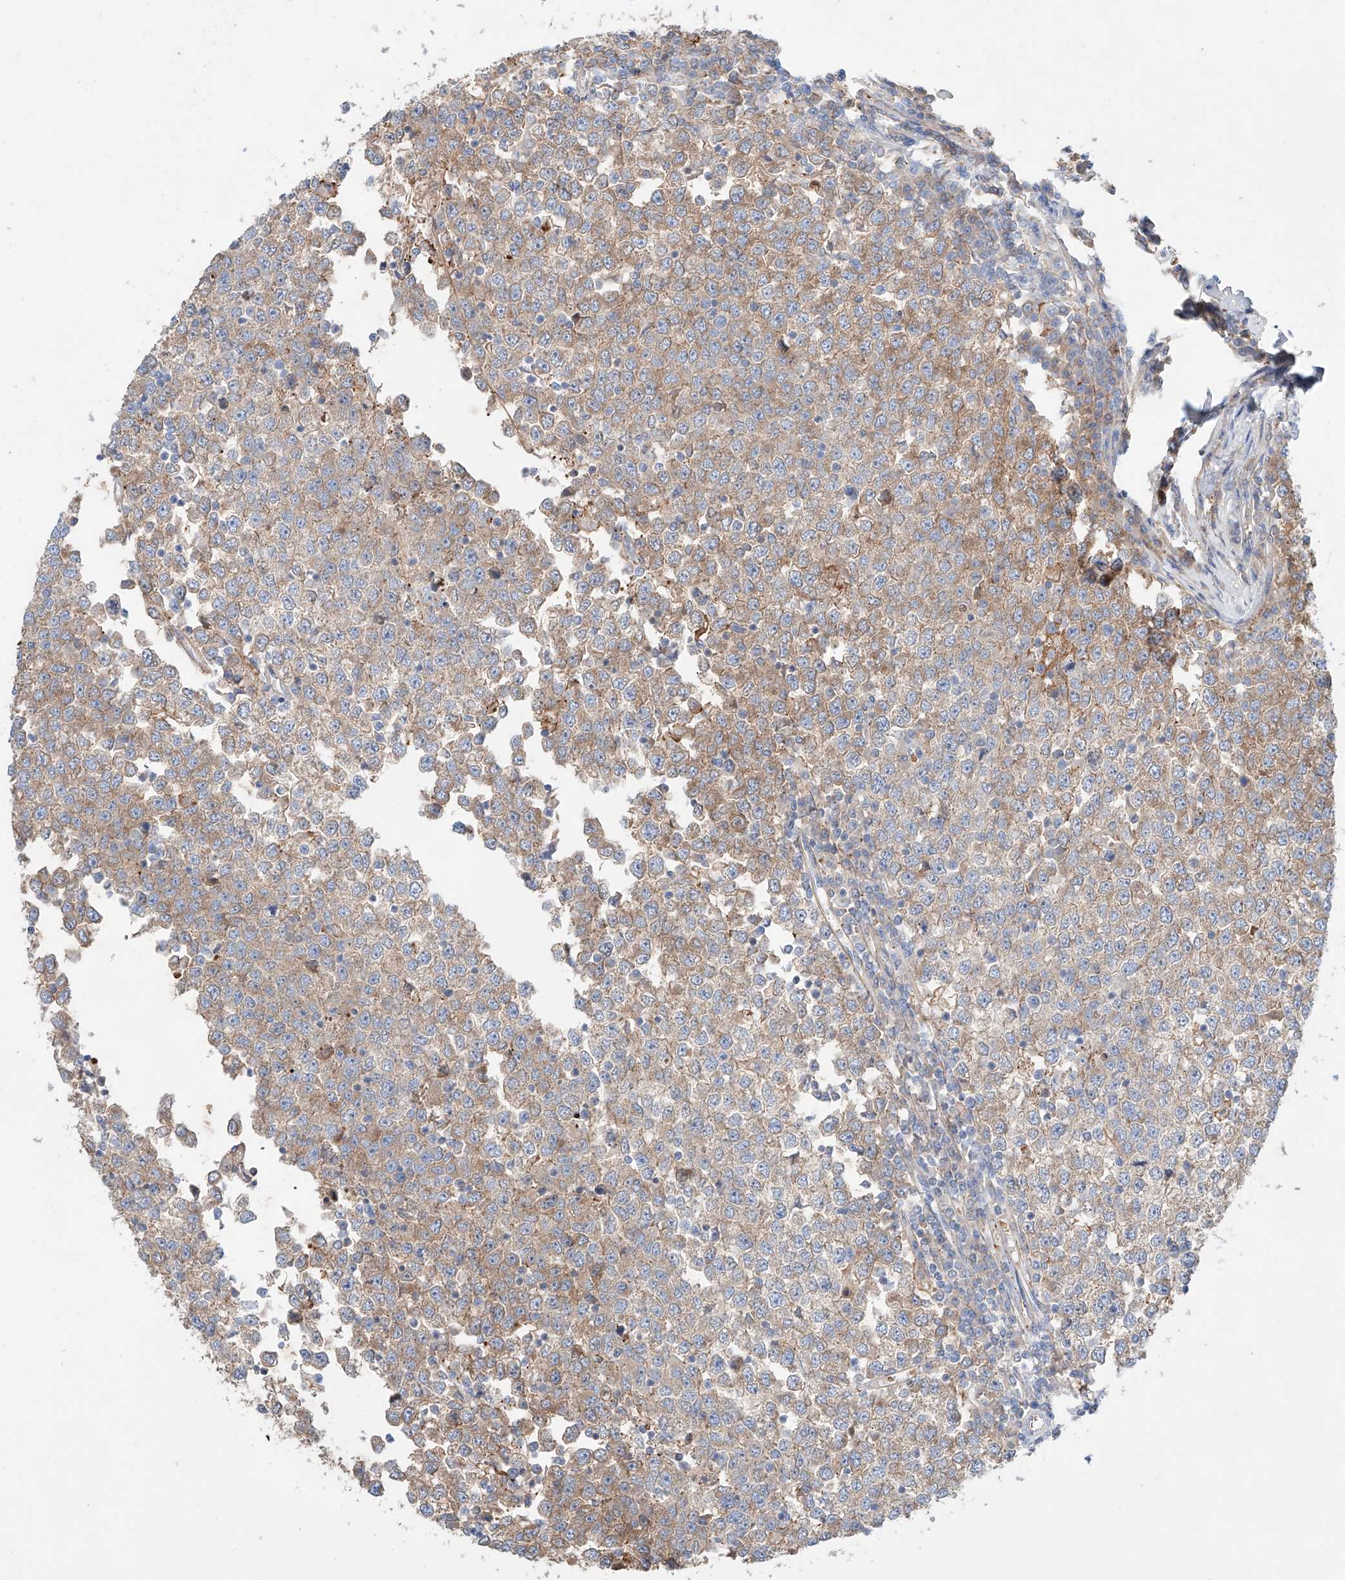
{"staining": {"intensity": "moderate", "quantity": ">75%", "location": "cytoplasmic/membranous"}, "tissue": "testis cancer", "cell_type": "Tumor cells", "image_type": "cancer", "snomed": [{"axis": "morphology", "description": "Seminoma, NOS"}, {"axis": "topography", "description": "Testis"}], "caption": "Testis cancer (seminoma) stained with a brown dye reveals moderate cytoplasmic/membranous positive staining in approximately >75% of tumor cells.", "gene": "PGGT1B", "patient": {"sex": "male", "age": 65}}